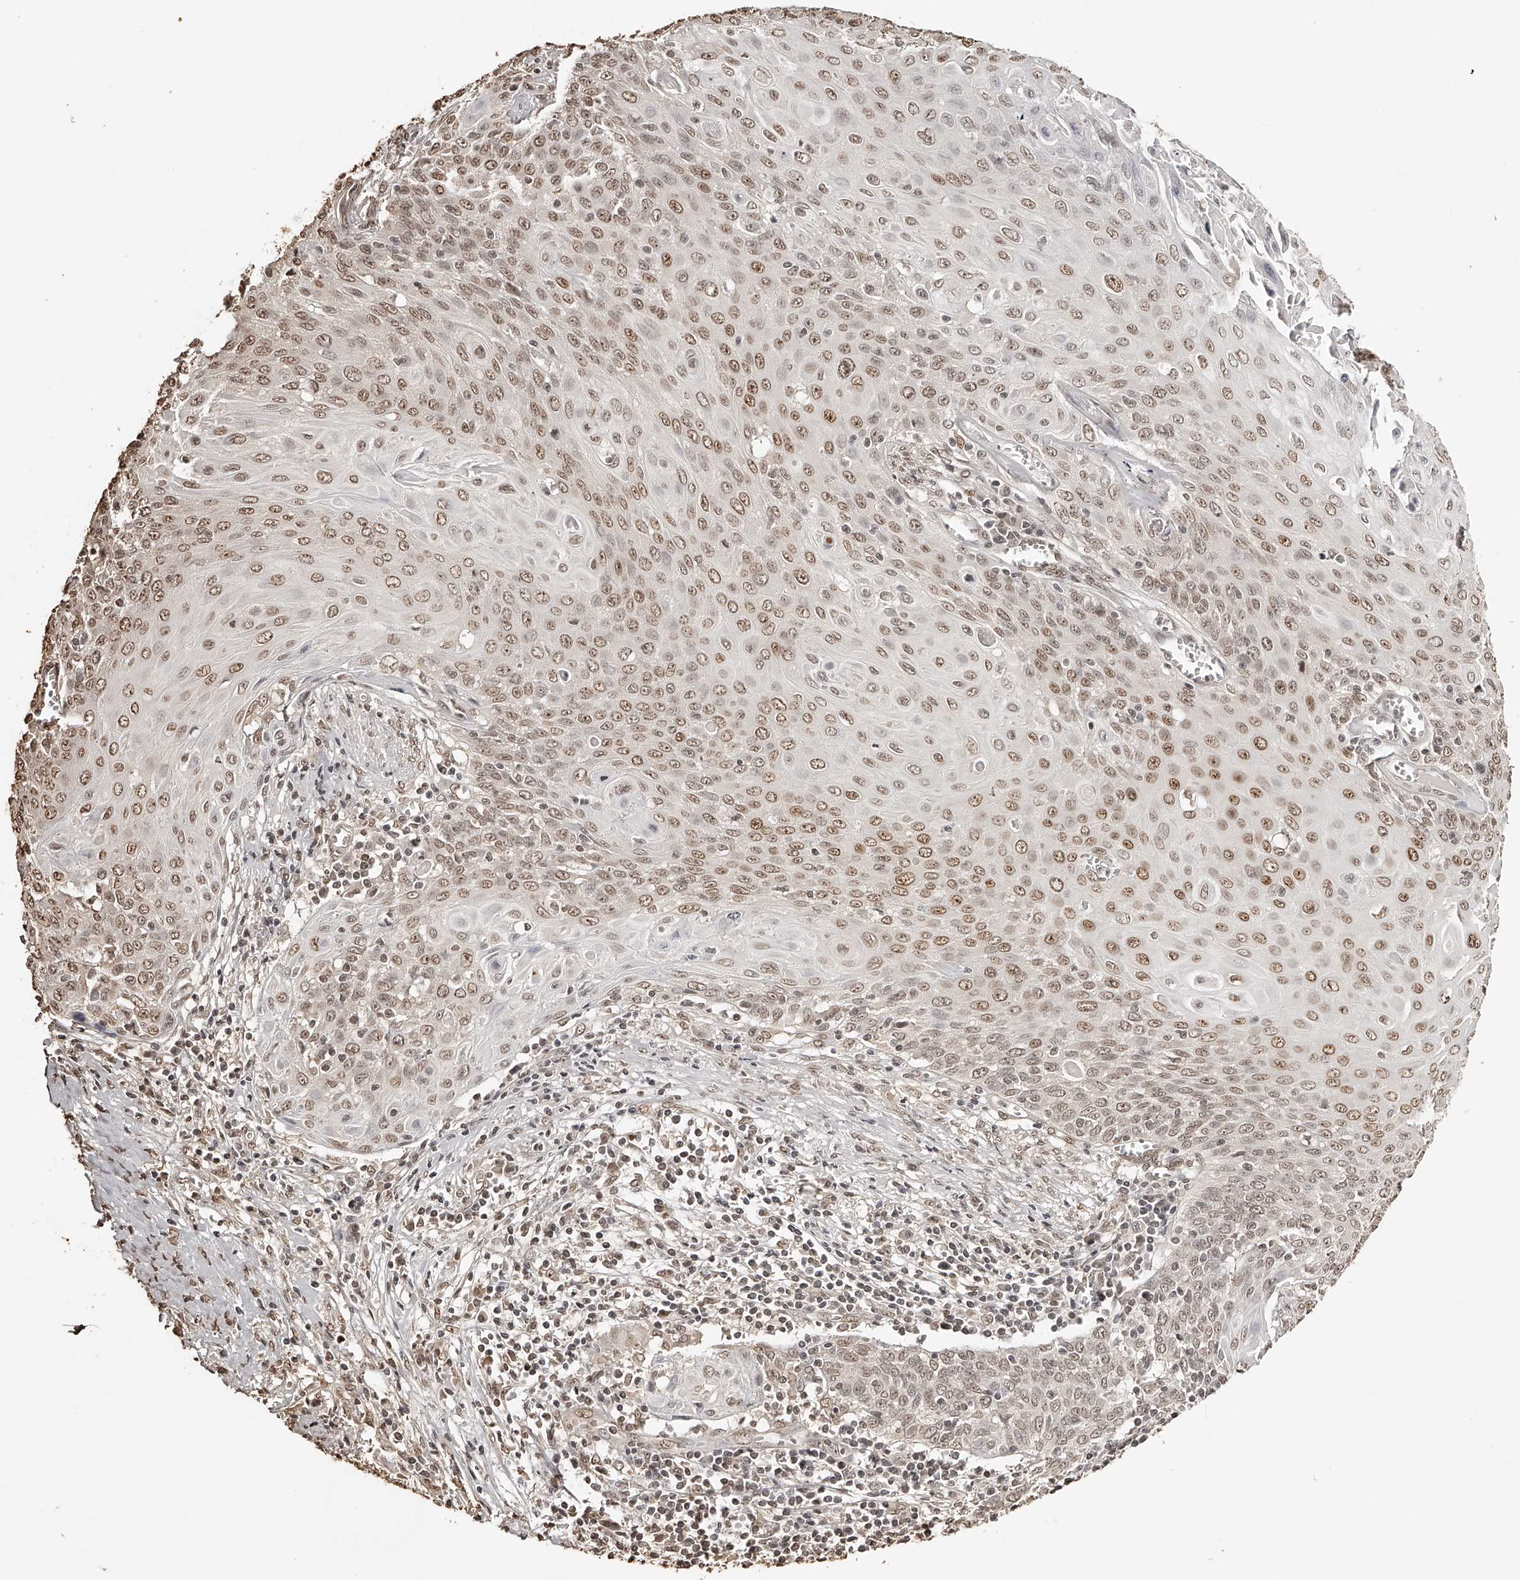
{"staining": {"intensity": "moderate", "quantity": ">75%", "location": "nuclear"}, "tissue": "cervical cancer", "cell_type": "Tumor cells", "image_type": "cancer", "snomed": [{"axis": "morphology", "description": "Squamous cell carcinoma, NOS"}, {"axis": "topography", "description": "Cervix"}], "caption": "DAB (3,3'-diaminobenzidine) immunohistochemical staining of human cervical cancer (squamous cell carcinoma) shows moderate nuclear protein positivity in approximately >75% of tumor cells. (Brightfield microscopy of DAB IHC at high magnification).", "gene": "ZNF503", "patient": {"sex": "female", "age": 39}}